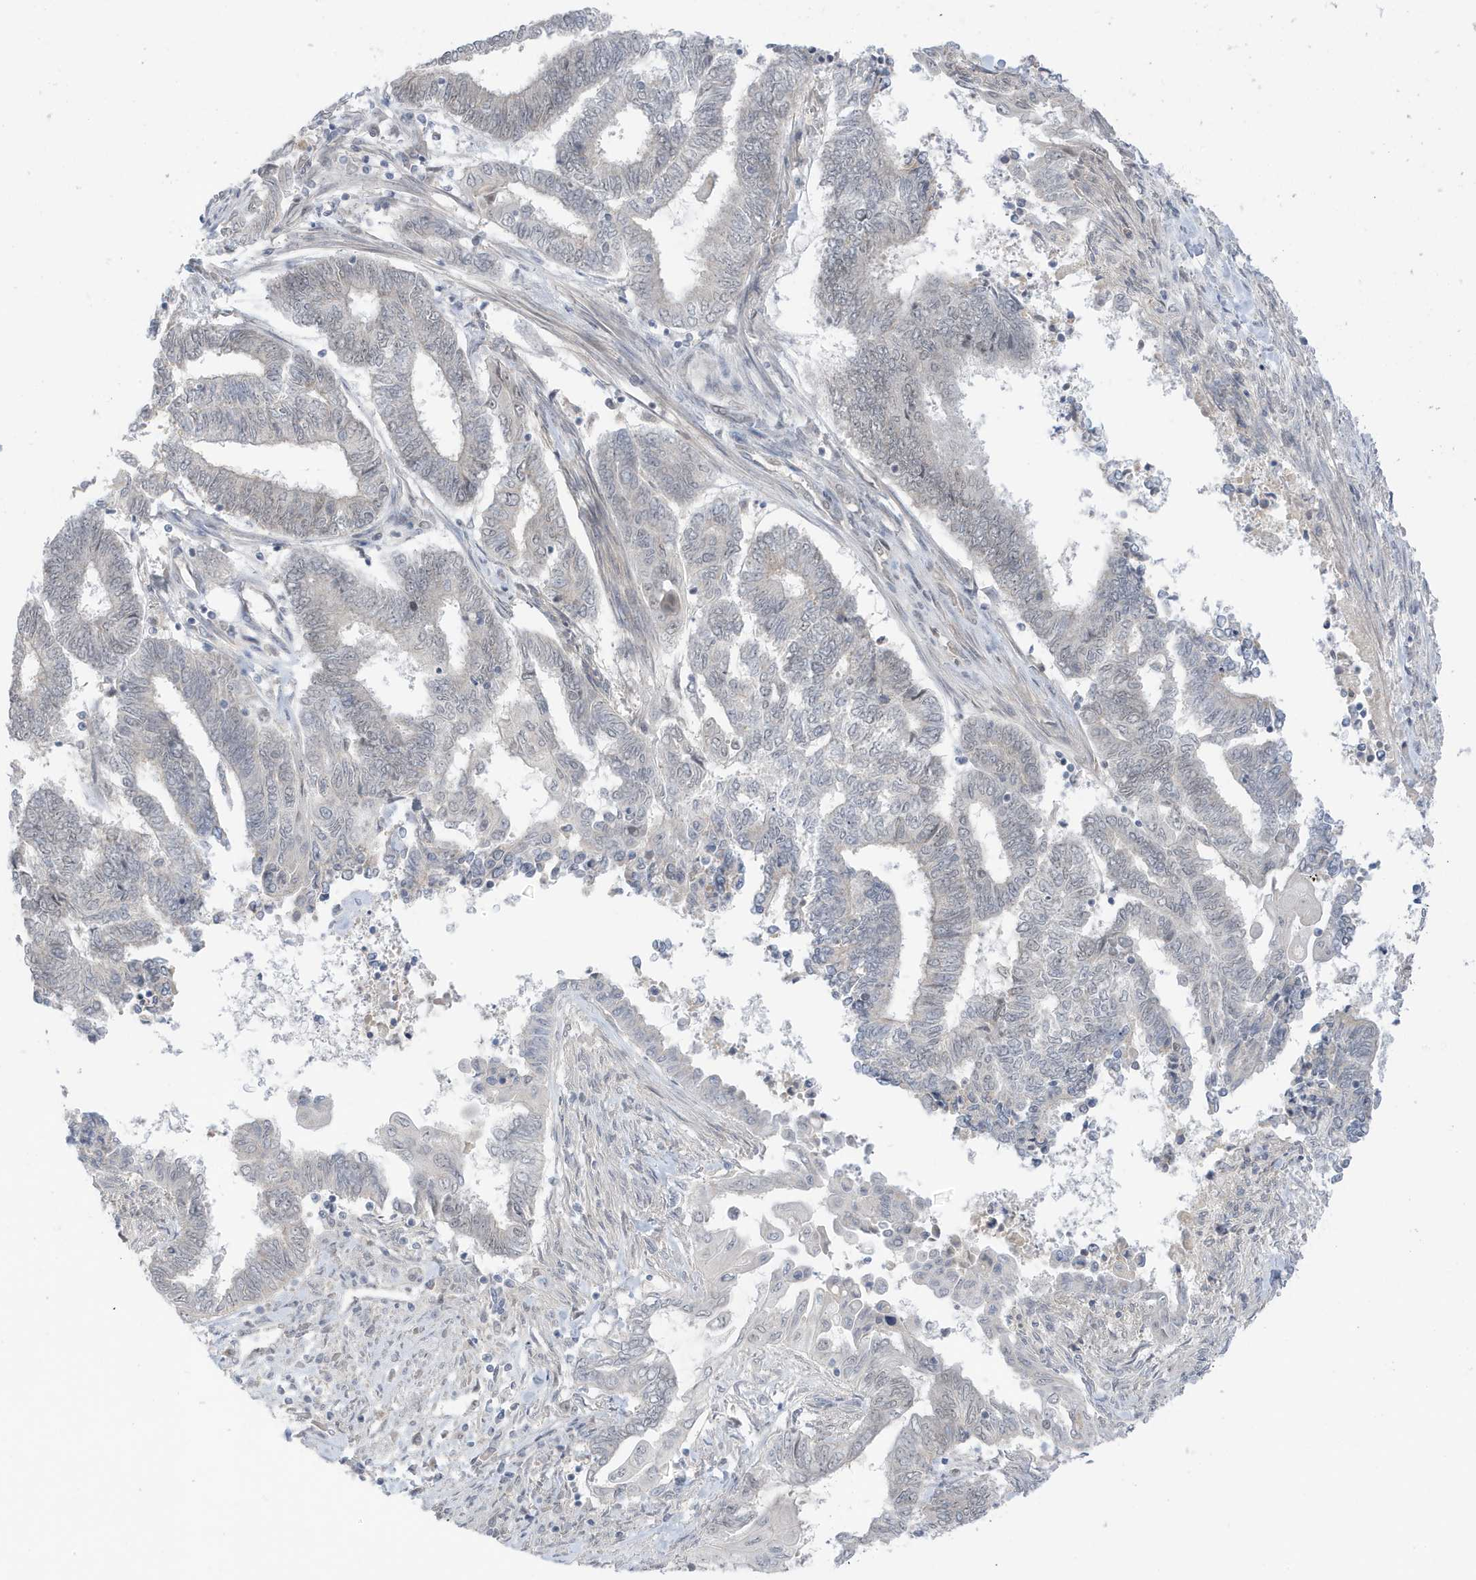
{"staining": {"intensity": "negative", "quantity": "none", "location": "none"}, "tissue": "endometrial cancer", "cell_type": "Tumor cells", "image_type": "cancer", "snomed": [{"axis": "morphology", "description": "Adenocarcinoma, NOS"}, {"axis": "topography", "description": "Uterus"}, {"axis": "topography", "description": "Endometrium"}], "caption": "Tumor cells show no significant protein staining in endometrial cancer.", "gene": "MSL3", "patient": {"sex": "female", "age": 70}}